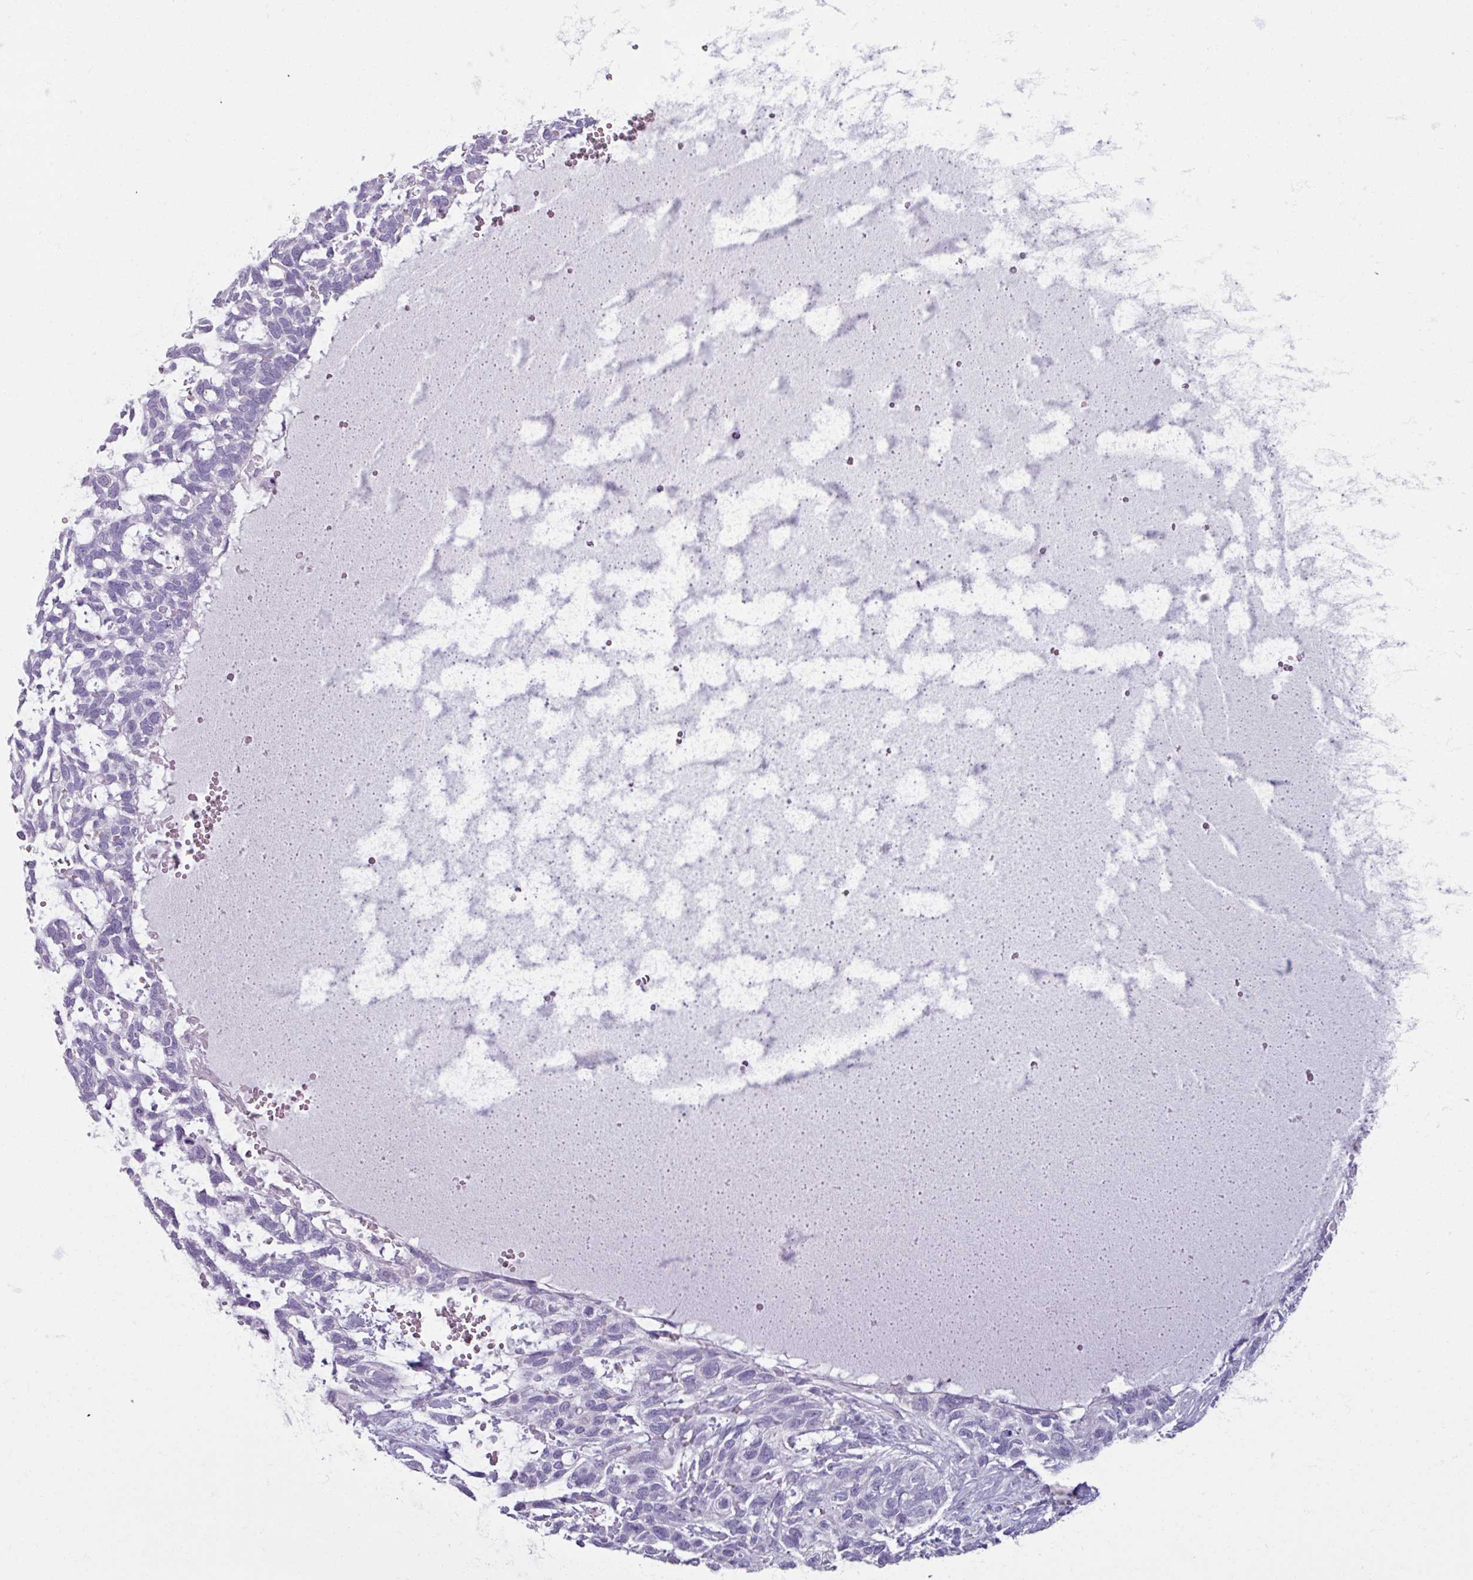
{"staining": {"intensity": "negative", "quantity": "none", "location": "none"}, "tissue": "skin cancer", "cell_type": "Tumor cells", "image_type": "cancer", "snomed": [{"axis": "morphology", "description": "Basal cell carcinoma"}, {"axis": "topography", "description": "Skin"}], "caption": "This is an IHC micrograph of human basal cell carcinoma (skin). There is no positivity in tumor cells.", "gene": "ARG1", "patient": {"sex": "male", "age": 88}}